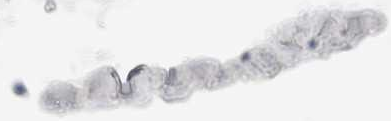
{"staining": {"intensity": "negative", "quantity": "none", "location": "none"}, "tissue": "adipose tissue", "cell_type": "Adipocytes", "image_type": "normal", "snomed": [{"axis": "morphology", "description": "Normal tissue, NOS"}, {"axis": "morphology", "description": "Fibrosis, NOS"}, {"axis": "topography", "description": "Breast"}, {"axis": "topography", "description": "Adipose tissue"}], "caption": "This is a image of immunohistochemistry (IHC) staining of normal adipose tissue, which shows no staining in adipocytes.", "gene": "HCN3", "patient": {"sex": "female", "age": 39}}